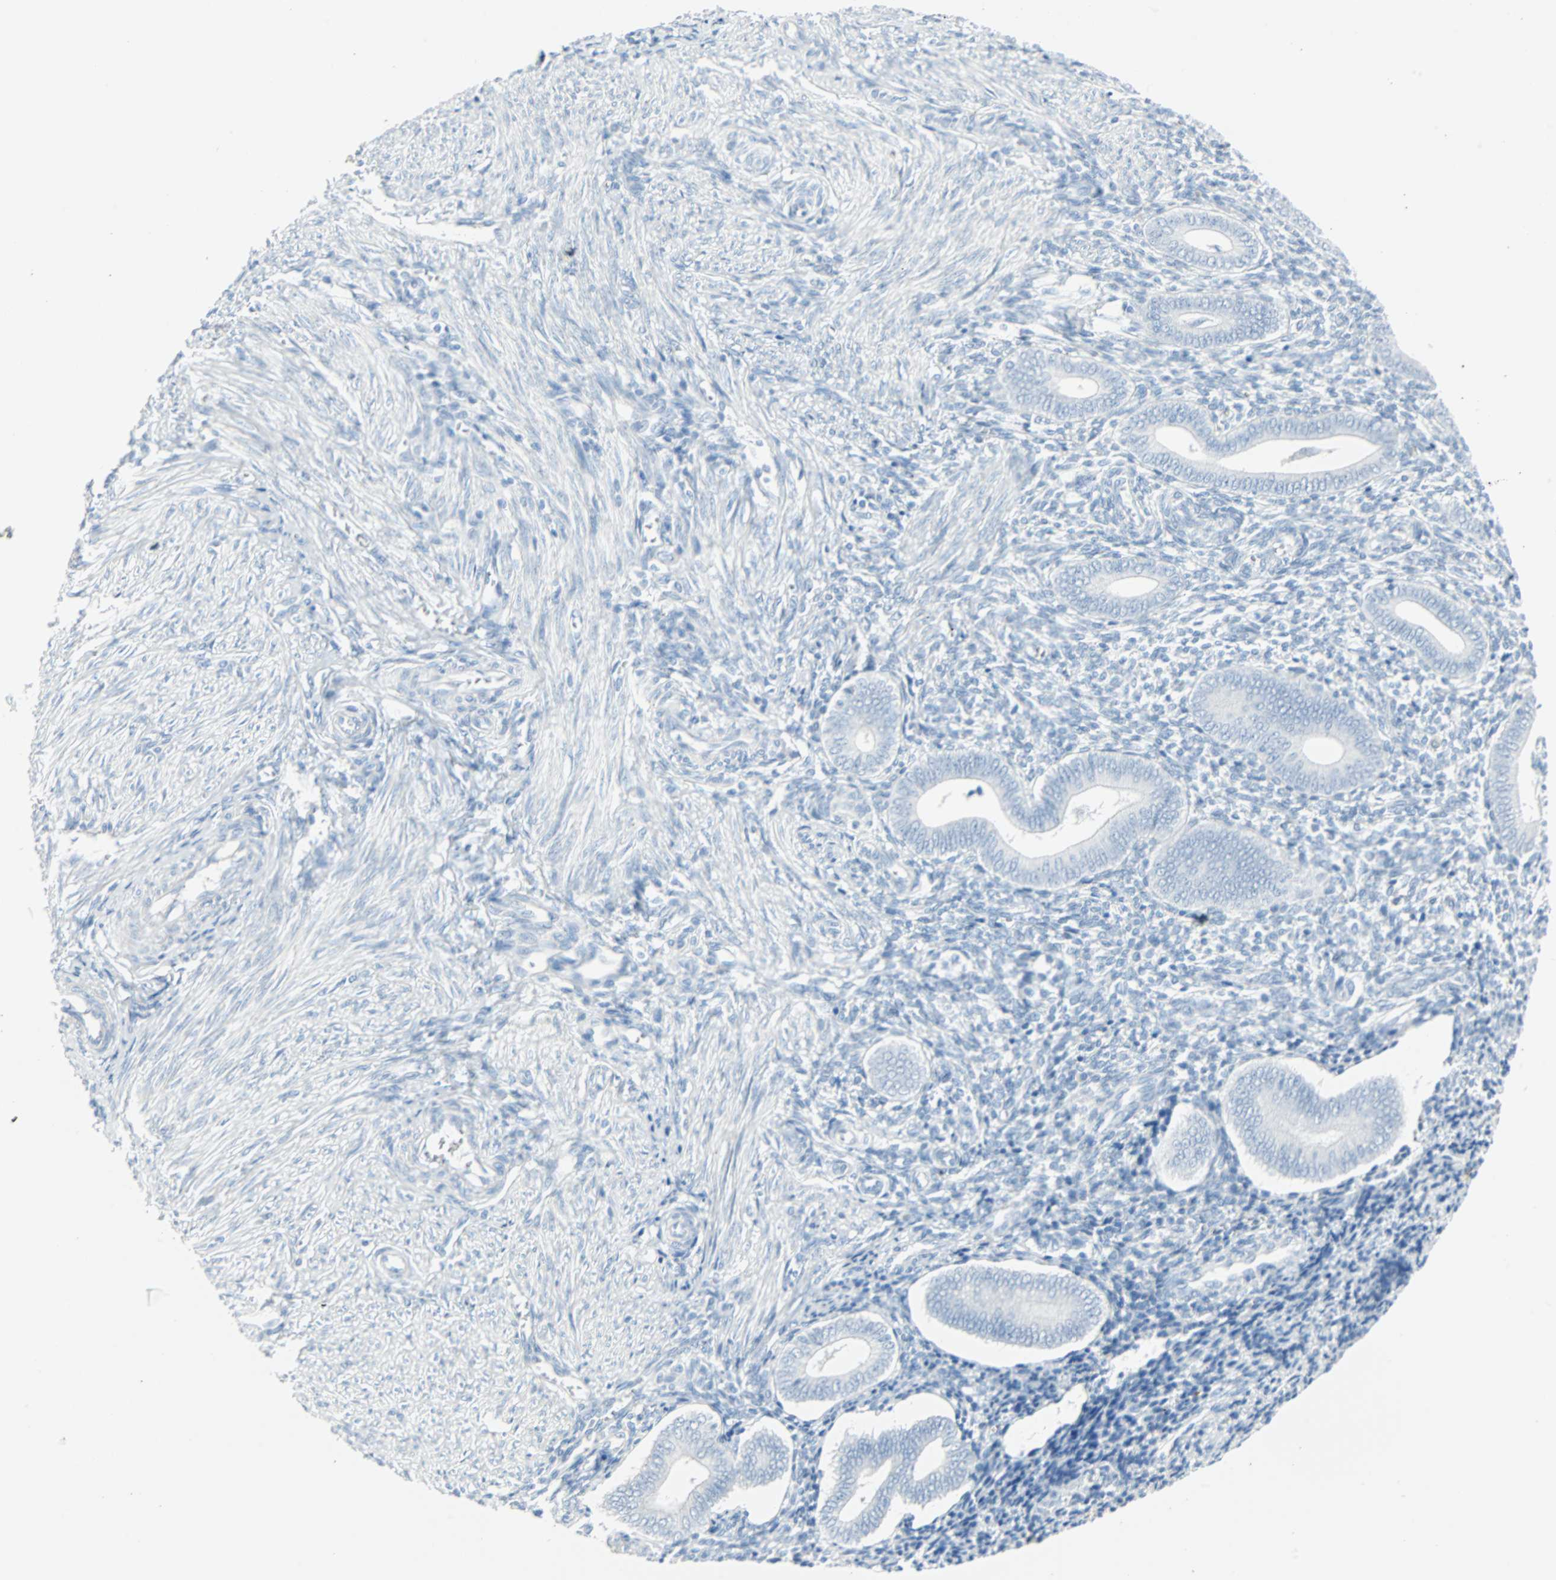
{"staining": {"intensity": "negative", "quantity": "none", "location": "none"}, "tissue": "endometrium", "cell_type": "Cells in endometrial stroma", "image_type": "normal", "snomed": [{"axis": "morphology", "description": "Normal tissue, NOS"}, {"axis": "topography", "description": "Uterus"}, {"axis": "topography", "description": "Endometrium"}], "caption": "This histopathology image is of unremarkable endometrium stained with immunohistochemistry to label a protein in brown with the nuclei are counter-stained blue. There is no positivity in cells in endometrial stroma. The staining was performed using DAB (3,3'-diaminobenzidine) to visualize the protein expression in brown, while the nuclei were stained in blue with hematoxylin (Magnification: 20x).", "gene": "STX1A", "patient": {"sex": "female", "age": 33}}